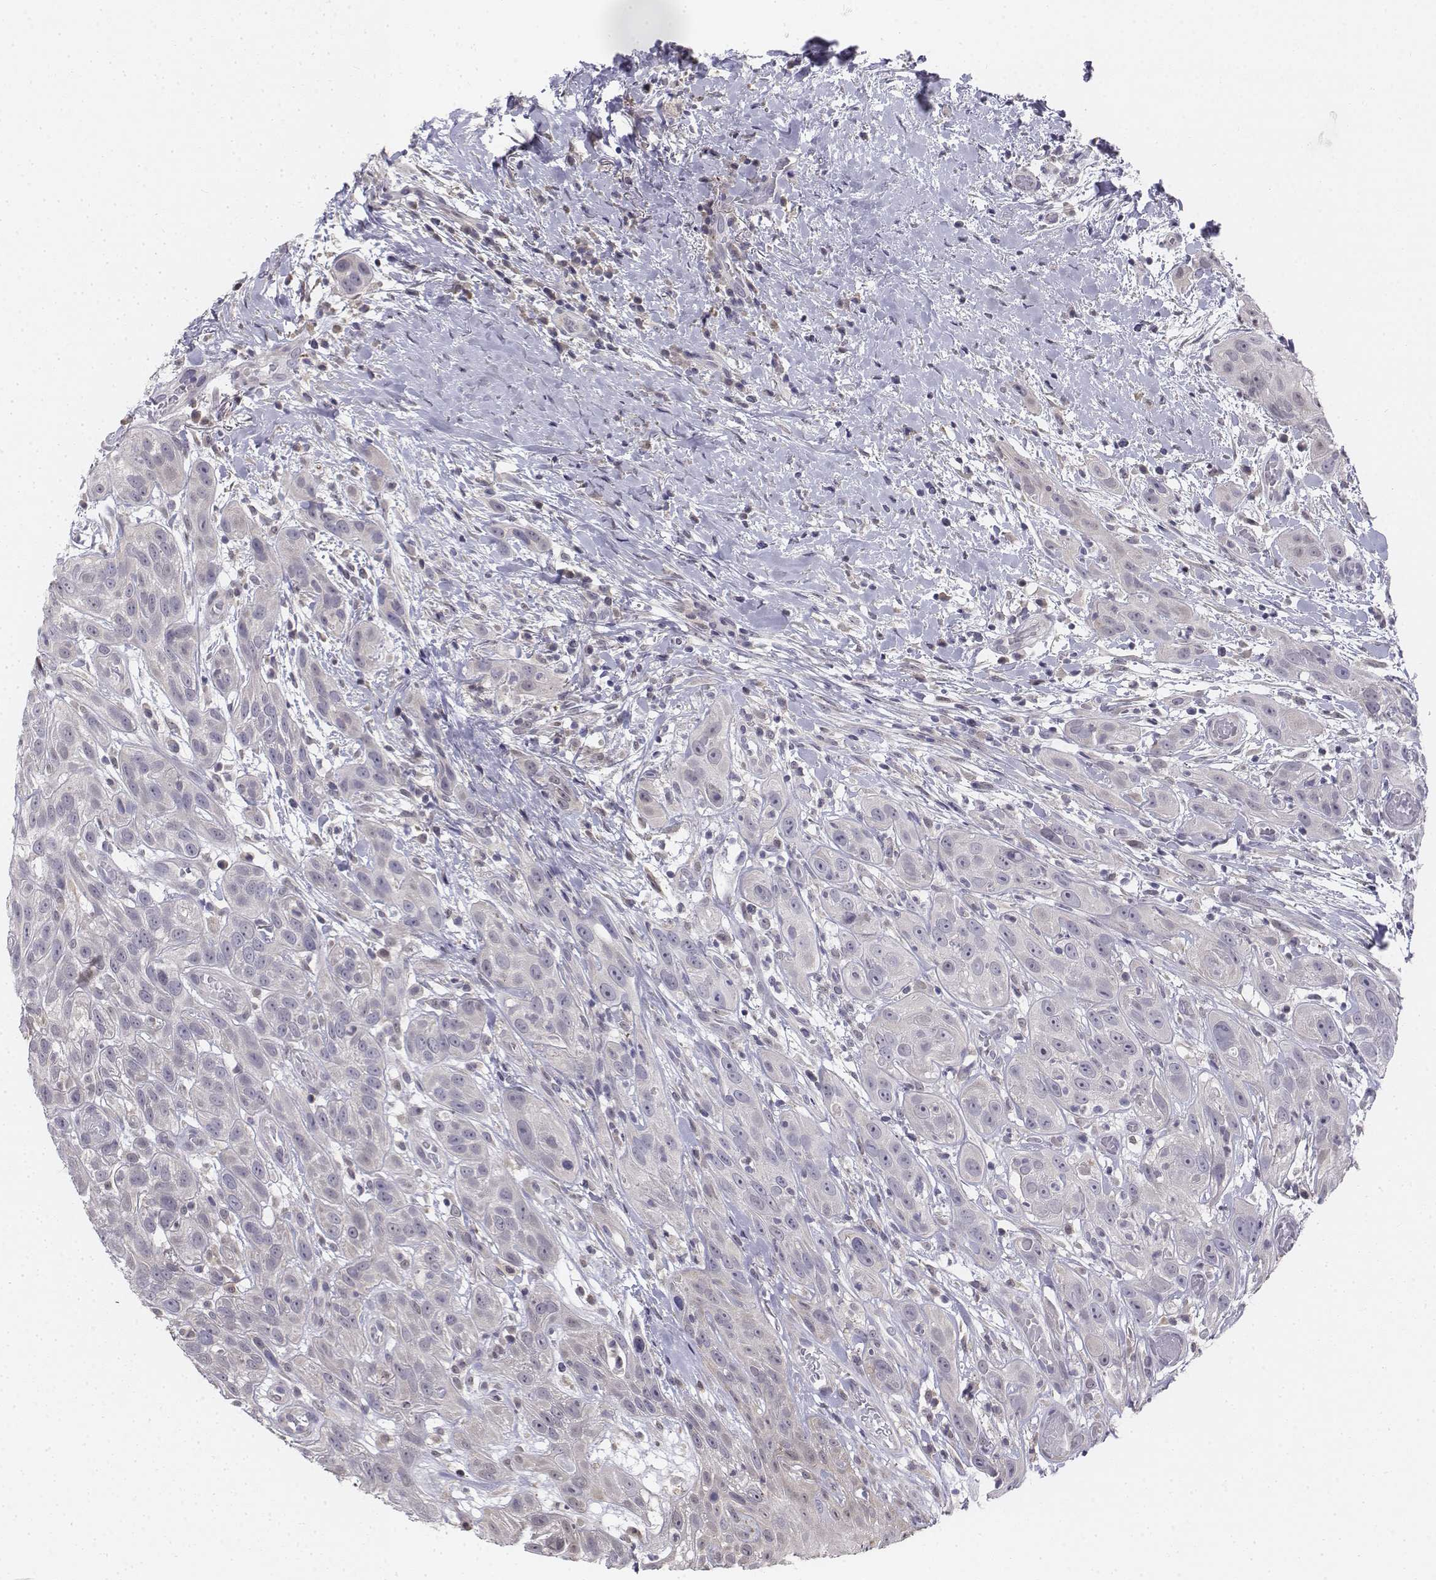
{"staining": {"intensity": "negative", "quantity": "none", "location": "none"}, "tissue": "head and neck cancer", "cell_type": "Tumor cells", "image_type": "cancer", "snomed": [{"axis": "morphology", "description": "Normal tissue, NOS"}, {"axis": "morphology", "description": "Squamous cell carcinoma, NOS"}, {"axis": "topography", "description": "Oral tissue"}, {"axis": "topography", "description": "Salivary gland"}, {"axis": "topography", "description": "Head-Neck"}], "caption": "Tumor cells are negative for brown protein staining in head and neck squamous cell carcinoma.", "gene": "PENK", "patient": {"sex": "female", "age": 62}}